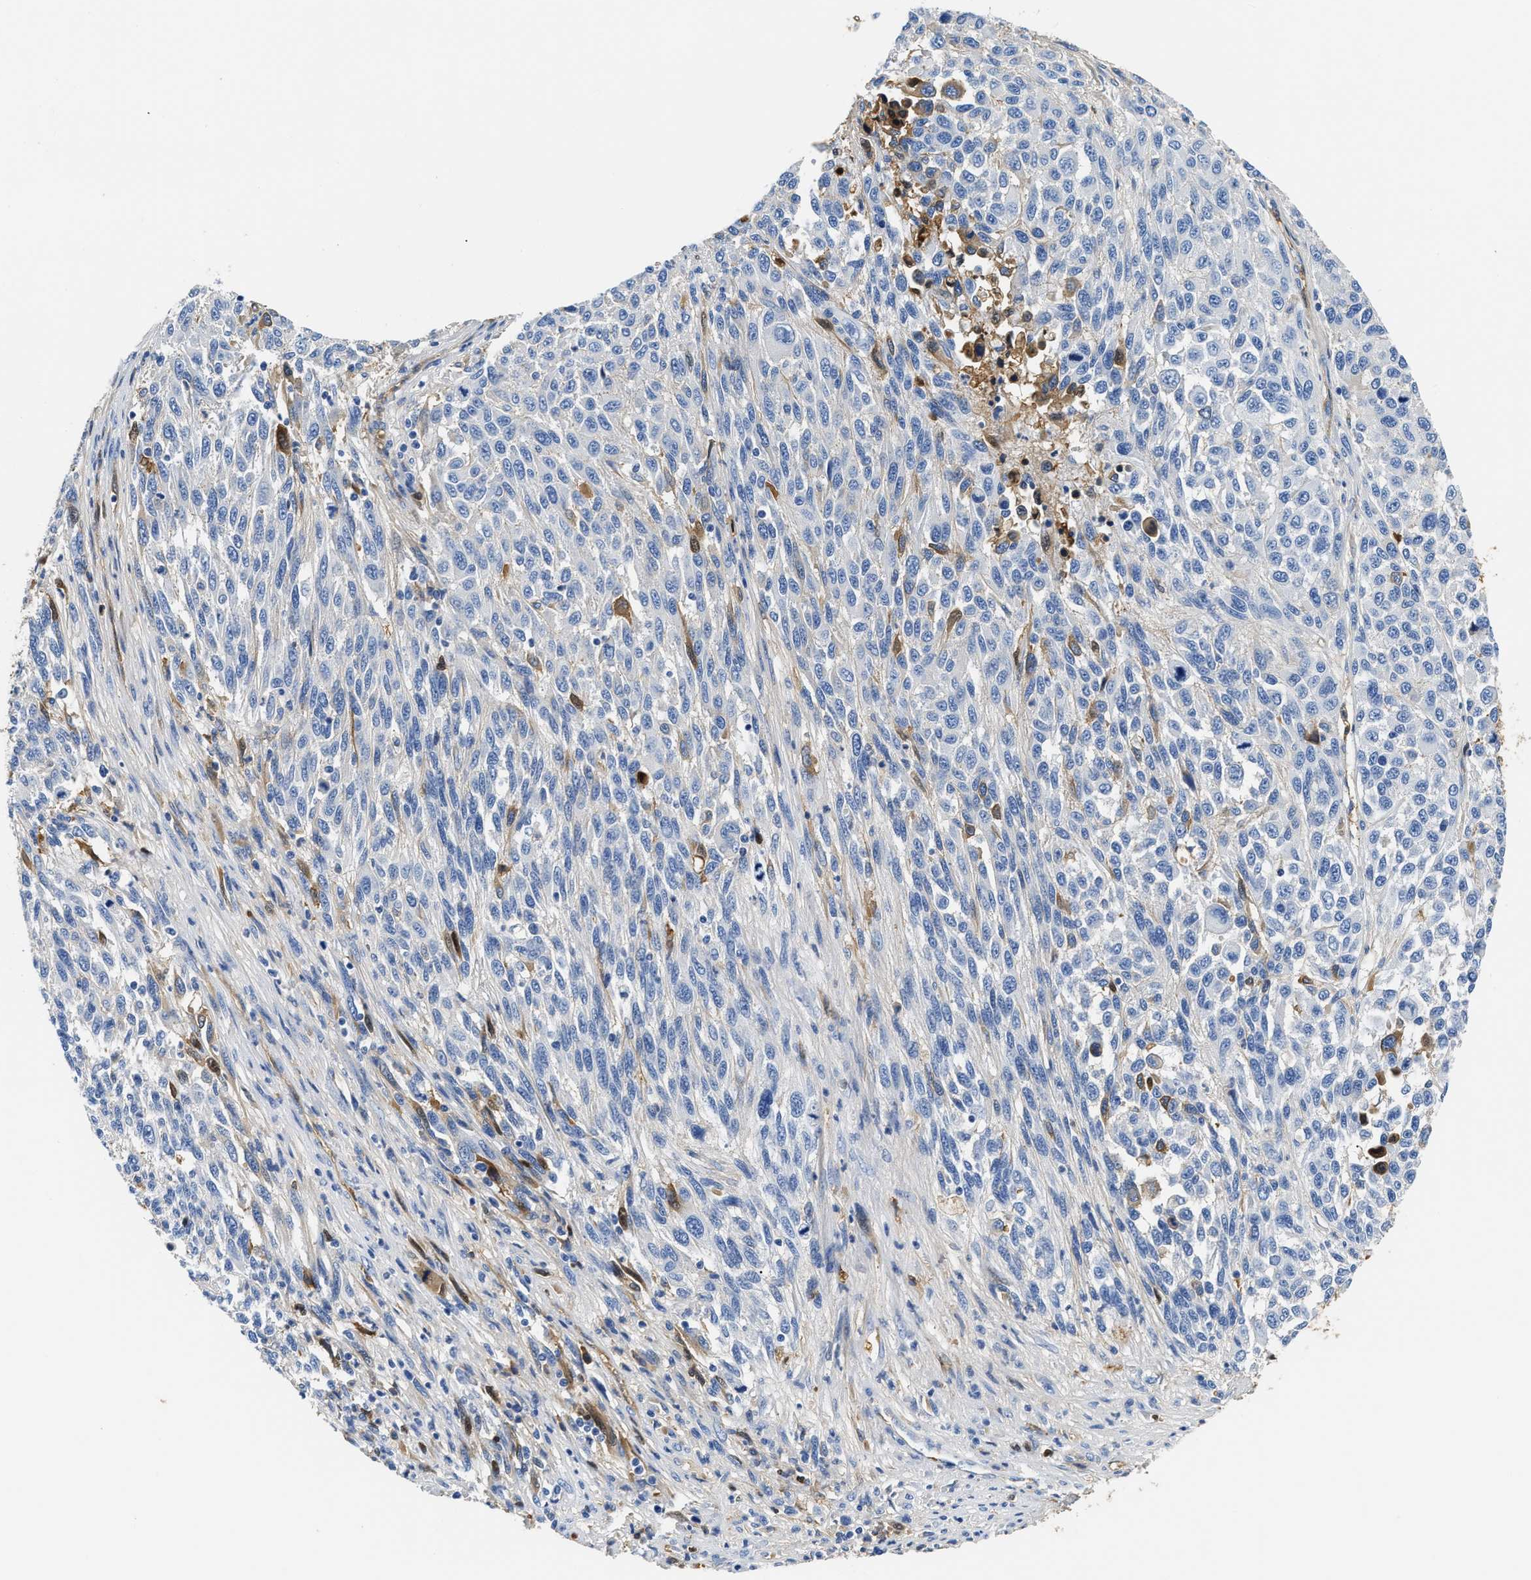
{"staining": {"intensity": "negative", "quantity": "none", "location": "none"}, "tissue": "melanoma", "cell_type": "Tumor cells", "image_type": "cancer", "snomed": [{"axis": "morphology", "description": "Malignant melanoma, Metastatic site"}, {"axis": "topography", "description": "Lymph node"}], "caption": "Melanoma stained for a protein using immunohistochemistry (IHC) reveals no staining tumor cells.", "gene": "GC", "patient": {"sex": "male", "age": 61}}